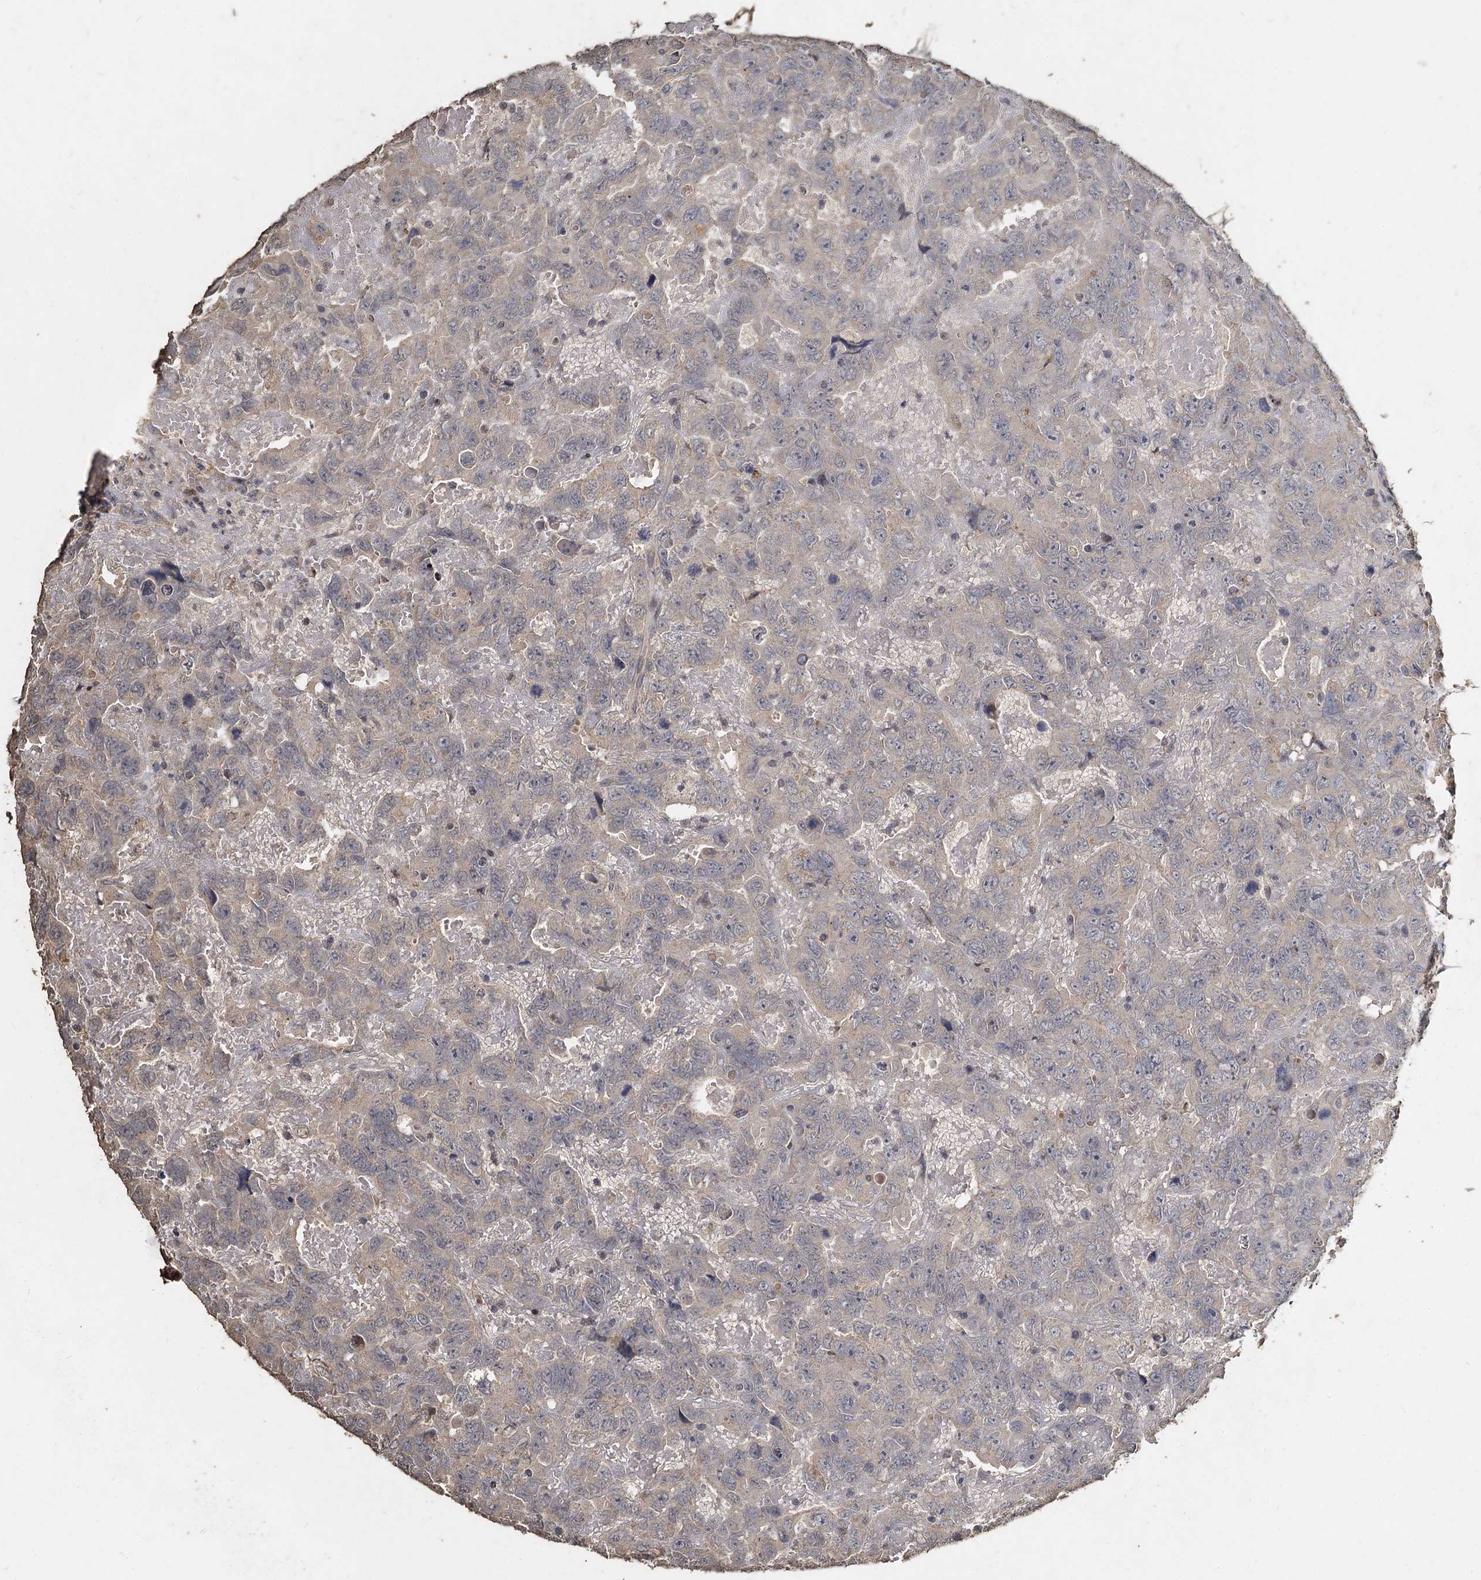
{"staining": {"intensity": "negative", "quantity": "none", "location": "none"}, "tissue": "testis cancer", "cell_type": "Tumor cells", "image_type": "cancer", "snomed": [{"axis": "morphology", "description": "Carcinoma, Embryonal, NOS"}, {"axis": "topography", "description": "Testis"}], "caption": "DAB (3,3'-diaminobenzidine) immunohistochemical staining of human testis cancer reveals no significant positivity in tumor cells. (DAB immunohistochemistry (IHC), high magnification).", "gene": "CCDC61", "patient": {"sex": "male", "age": 45}}